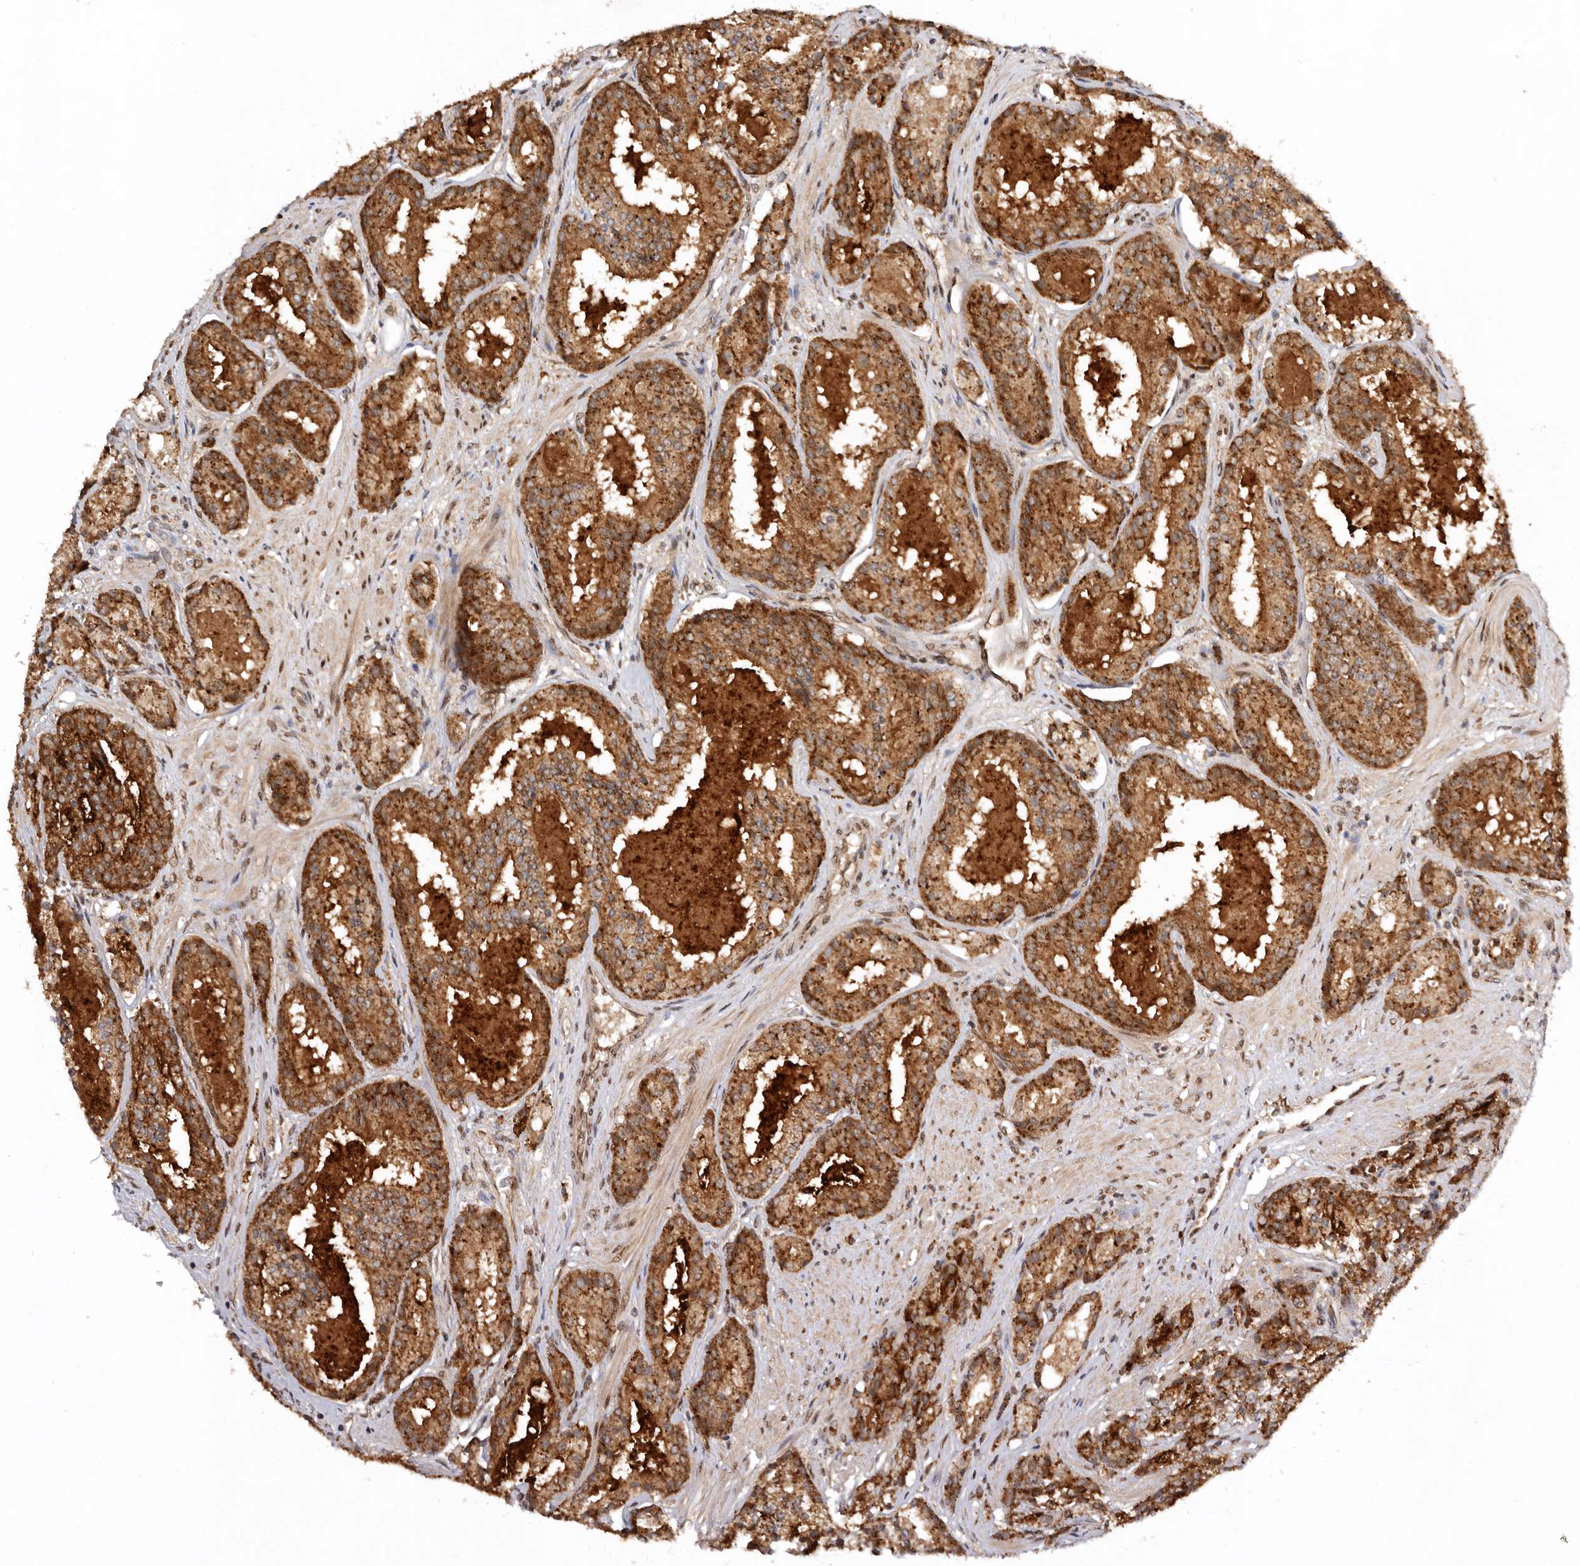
{"staining": {"intensity": "strong", "quantity": ">75%", "location": "cytoplasmic/membranous"}, "tissue": "prostate cancer", "cell_type": "Tumor cells", "image_type": "cancer", "snomed": [{"axis": "morphology", "description": "Adenocarcinoma, High grade"}, {"axis": "topography", "description": "Prostate"}], "caption": "High-grade adenocarcinoma (prostate) stained for a protein (brown) displays strong cytoplasmic/membranous positive staining in about >75% of tumor cells.", "gene": "TARS2", "patient": {"sex": "male", "age": 60}}